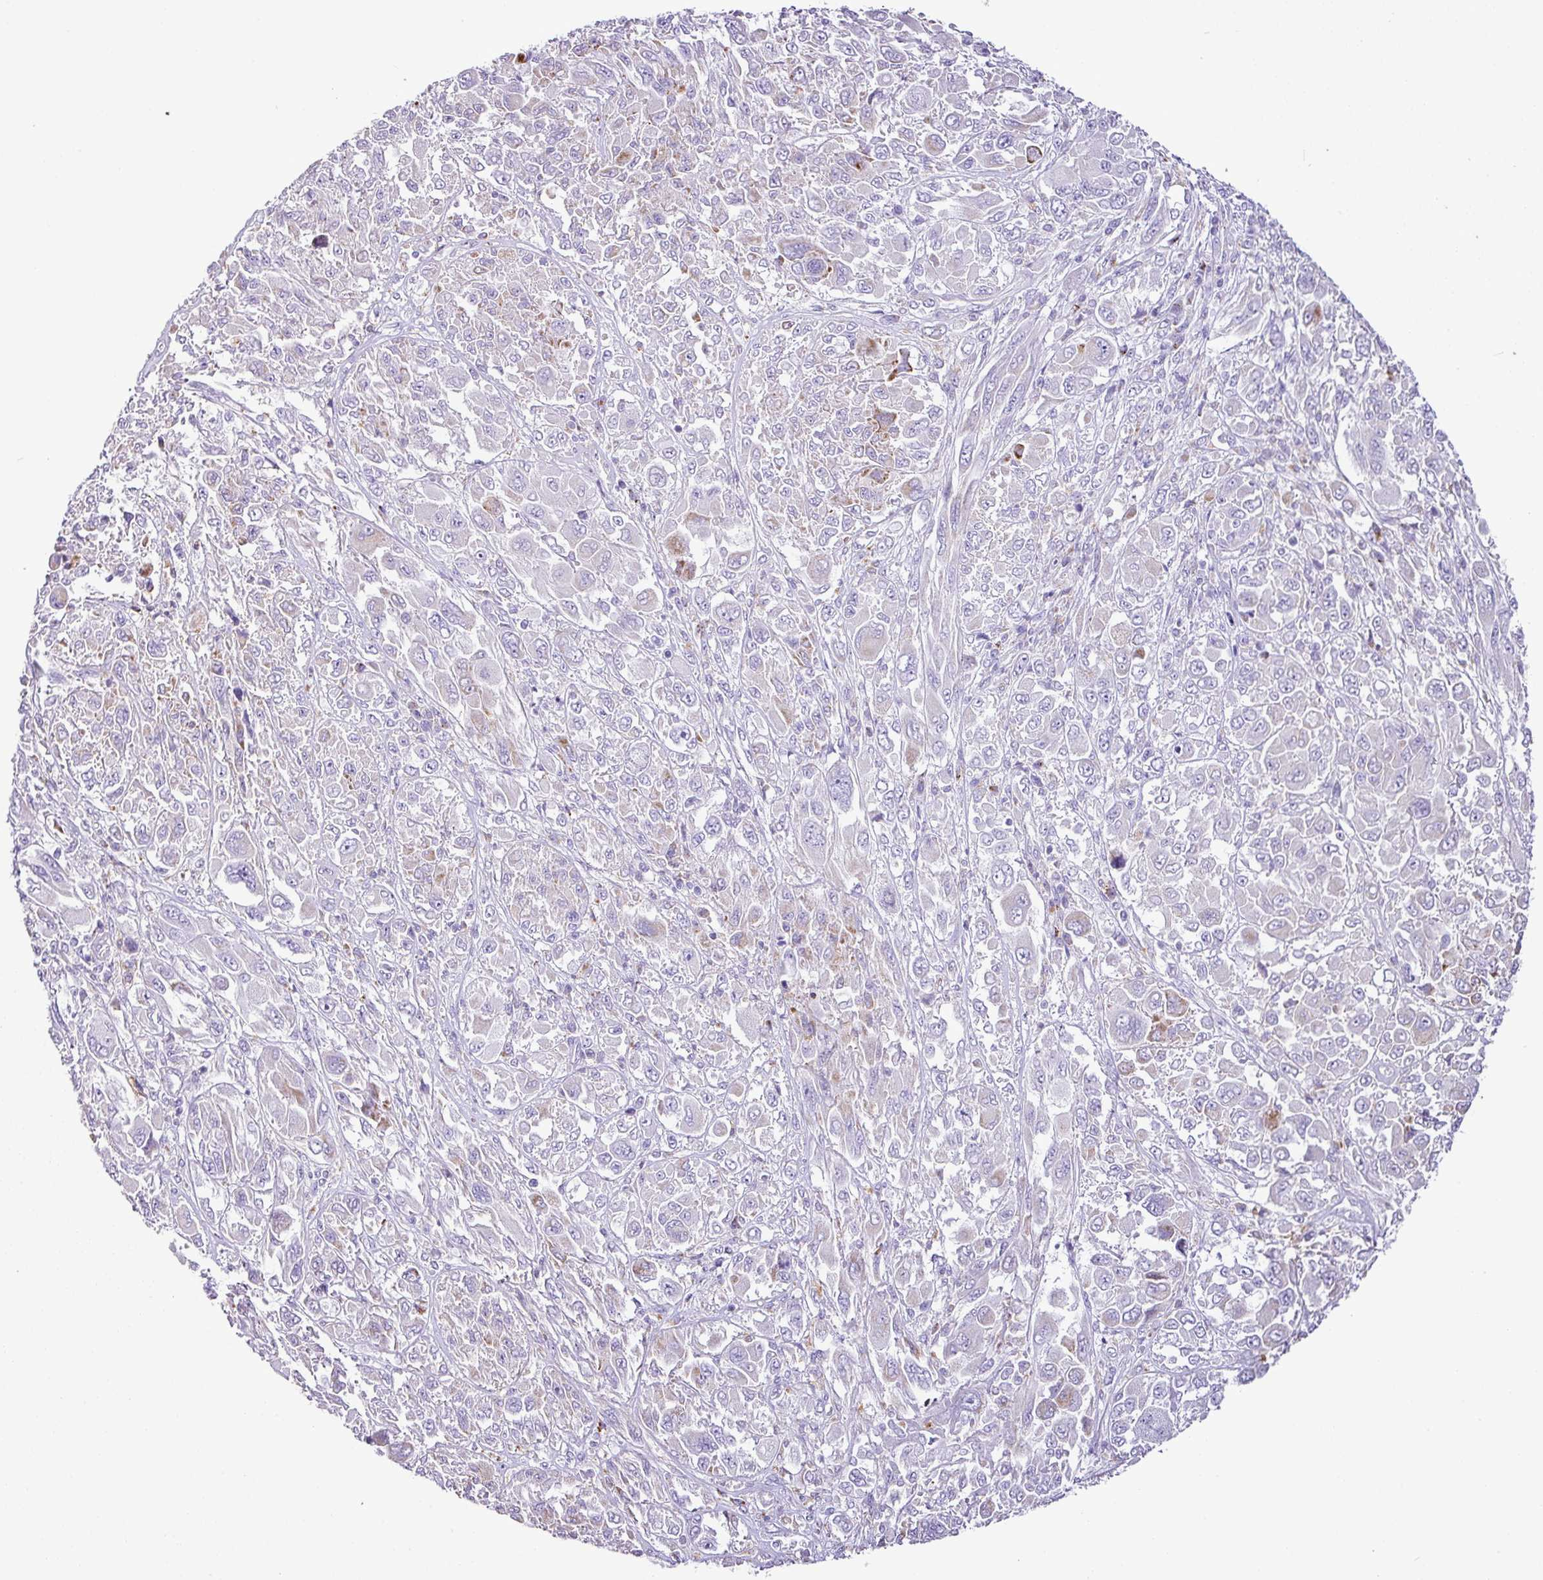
{"staining": {"intensity": "moderate", "quantity": "<25%", "location": "cytoplasmic/membranous"}, "tissue": "melanoma", "cell_type": "Tumor cells", "image_type": "cancer", "snomed": [{"axis": "morphology", "description": "Malignant melanoma, NOS"}, {"axis": "topography", "description": "Skin"}], "caption": "High-magnification brightfield microscopy of melanoma stained with DAB (brown) and counterstained with hematoxylin (blue). tumor cells exhibit moderate cytoplasmic/membranous expression is identified in about<25% of cells.", "gene": "PGAP4", "patient": {"sex": "female", "age": 91}}